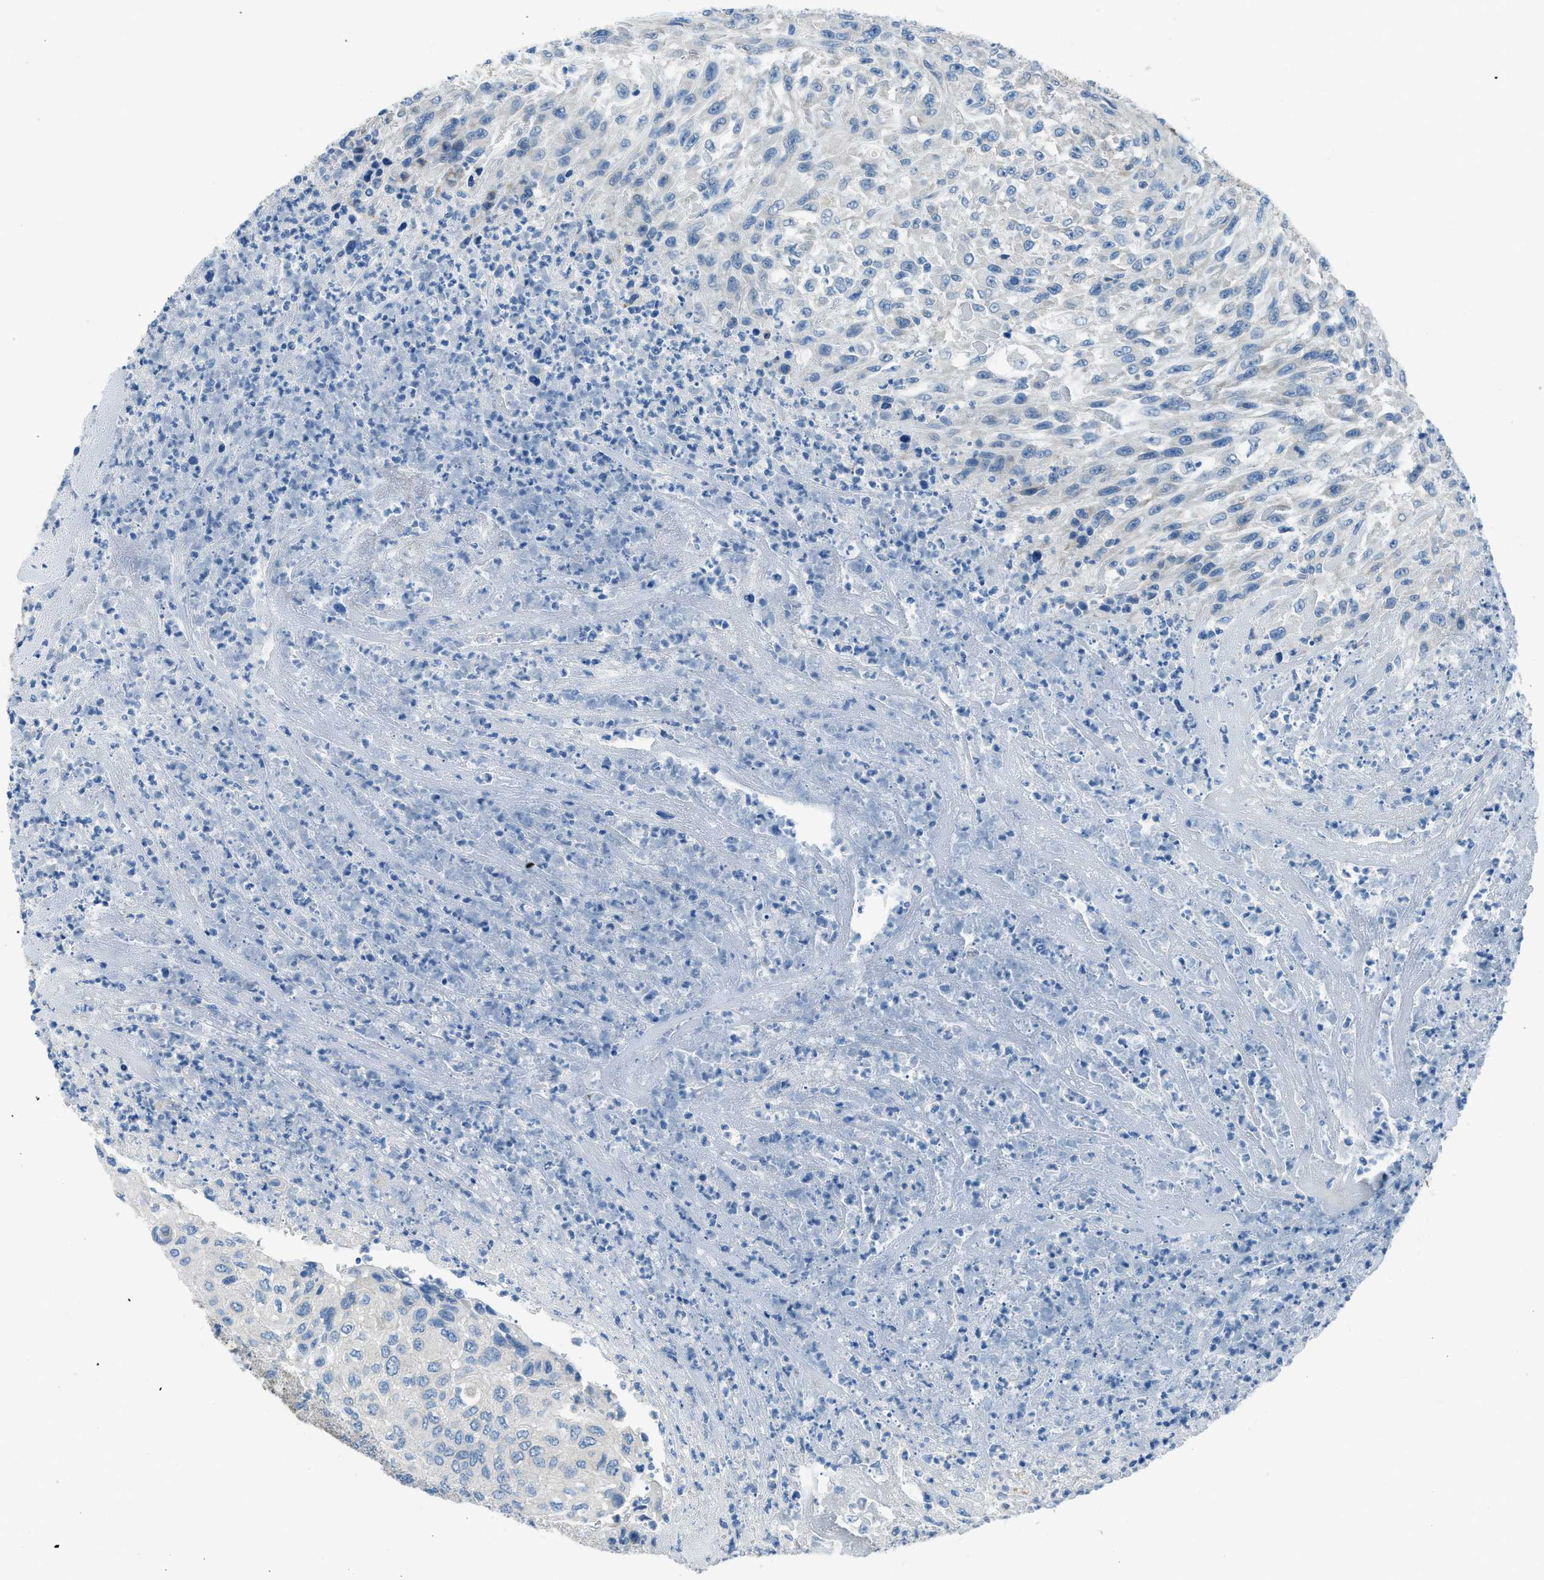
{"staining": {"intensity": "negative", "quantity": "none", "location": "none"}, "tissue": "urothelial cancer", "cell_type": "Tumor cells", "image_type": "cancer", "snomed": [{"axis": "morphology", "description": "Urothelial carcinoma, High grade"}, {"axis": "topography", "description": "Urinary bladder"}], "caption": "Immunohistochemistry image of human urothelial cancer stained for a protein (brown), which reveals no positivity in tumor cells.", "gene": "PRKN", "patient": {"sex": "male", "age": 66}}